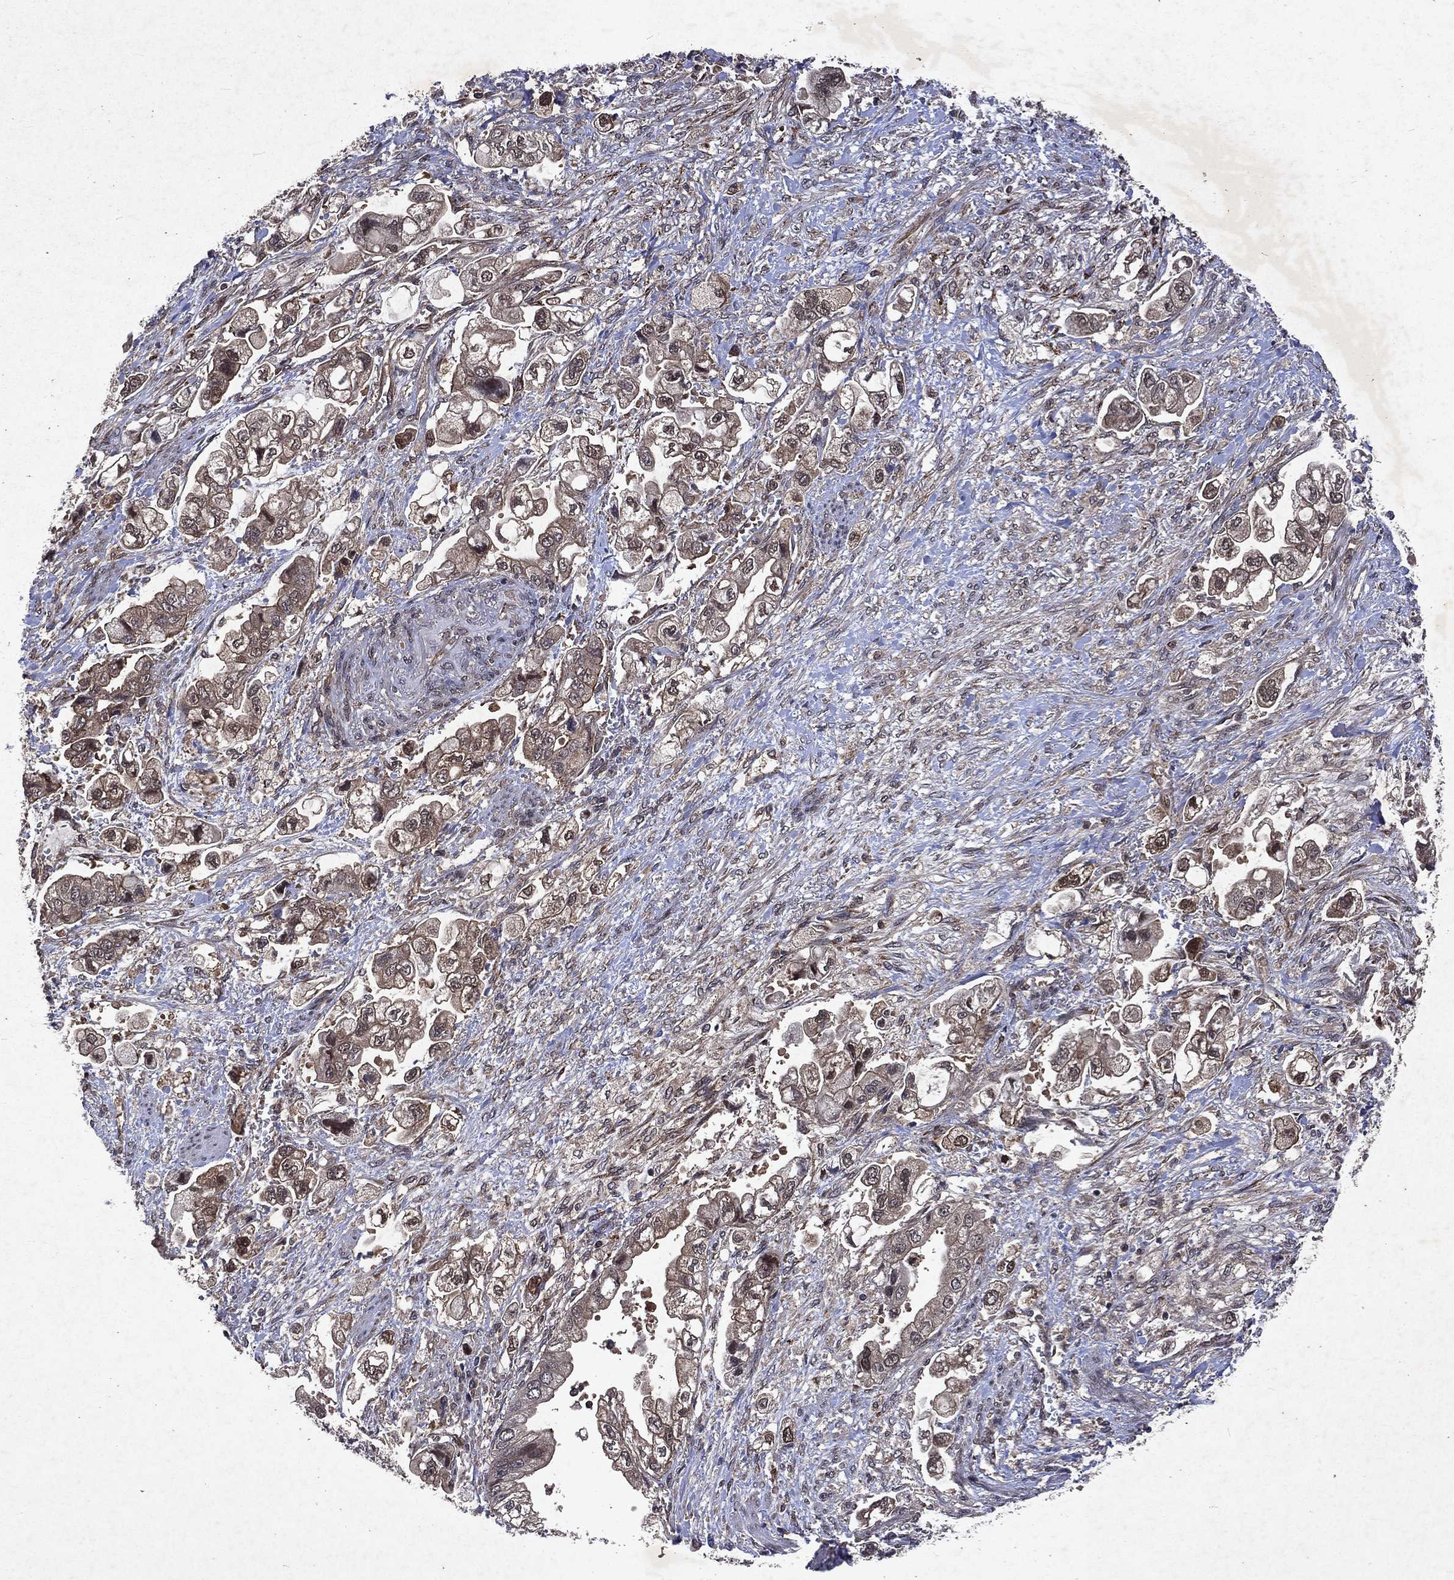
{"staining": {"intensity": "weak", "quantity": "25%-75%", "location": "cytoplasmic/membranous"}, "tissue": "stomach cancer", "cell_type": "Tumor cells", "image_type": "cancer", "snomed": [{"axis": "morphology", "description": "Normal tissue, NOS"}, {"axis": "morphology", "description": "Adenocarcinoma, NOS"}, {"axis": "topography", "description": "Stomach"}], "caption": "Weak cytoplasmic/membranous protein expression is identified in about 25%-75% of tumor cells in adenocarcinoma (stomach).", "gene": "MTAP", "patient": {"sex": "male", "age": 62}}